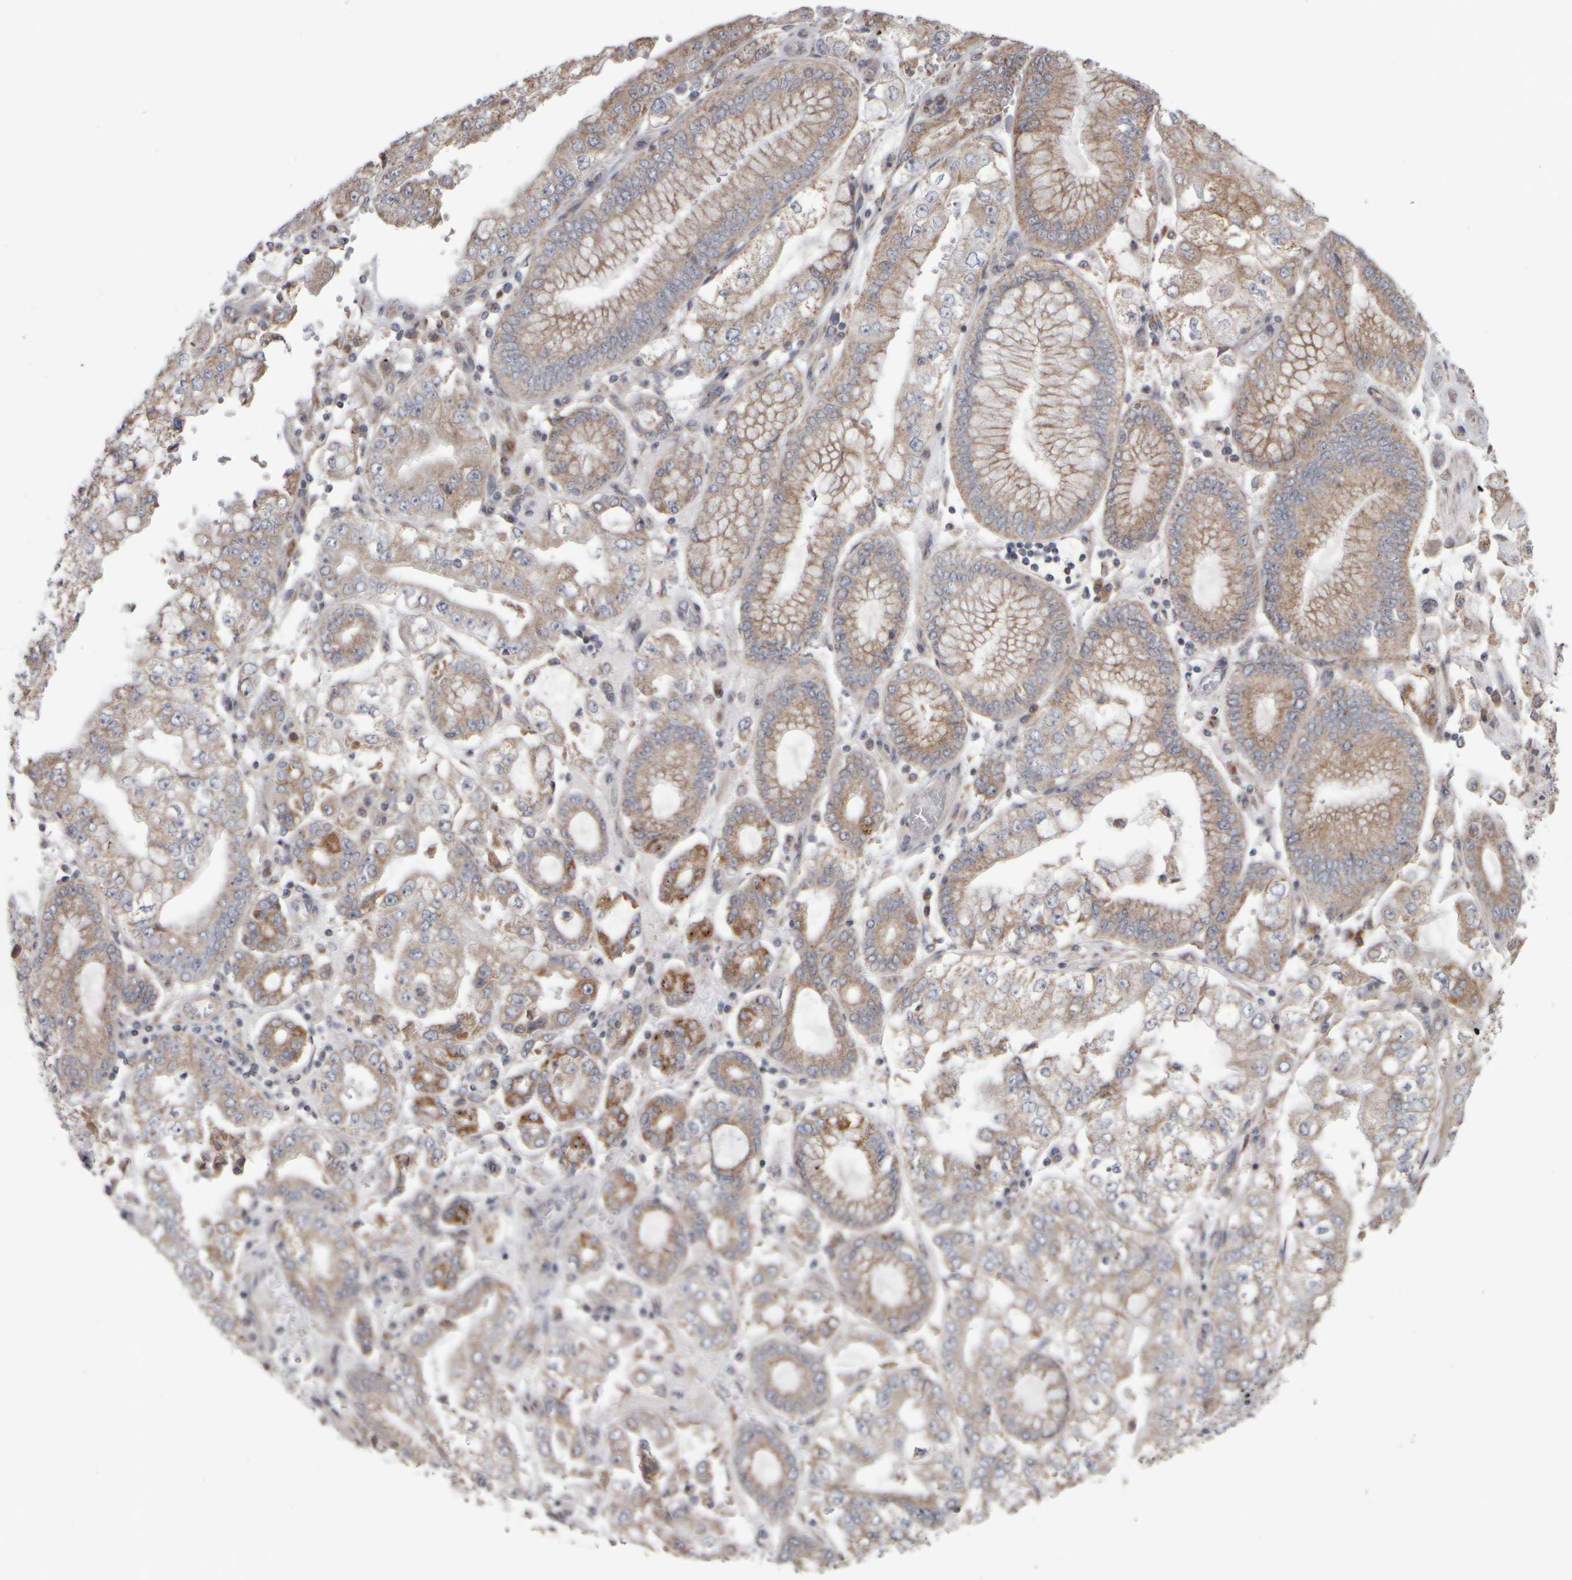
{"staining": {"intensity": "moderate", "quantity": ">75%", "location": "cytoplasmic/membranous"}, "tissue": "stomach cancer", "cell_type": "Tumor cells", "image_type": "cancer", "snomed": [{"axis": "morphology", "description": "Adenocarcinoma, NOS"}, {"axis": "topography", "description": "Stomach"}], "caption": "A brown stain shows moderate cytoplasmic/membranous expression of a protein in human stomach cancer (adenocarcinoma) tumor cells.", "gene": "SCO1", "patient": {"sex": "male", "age": 76}}